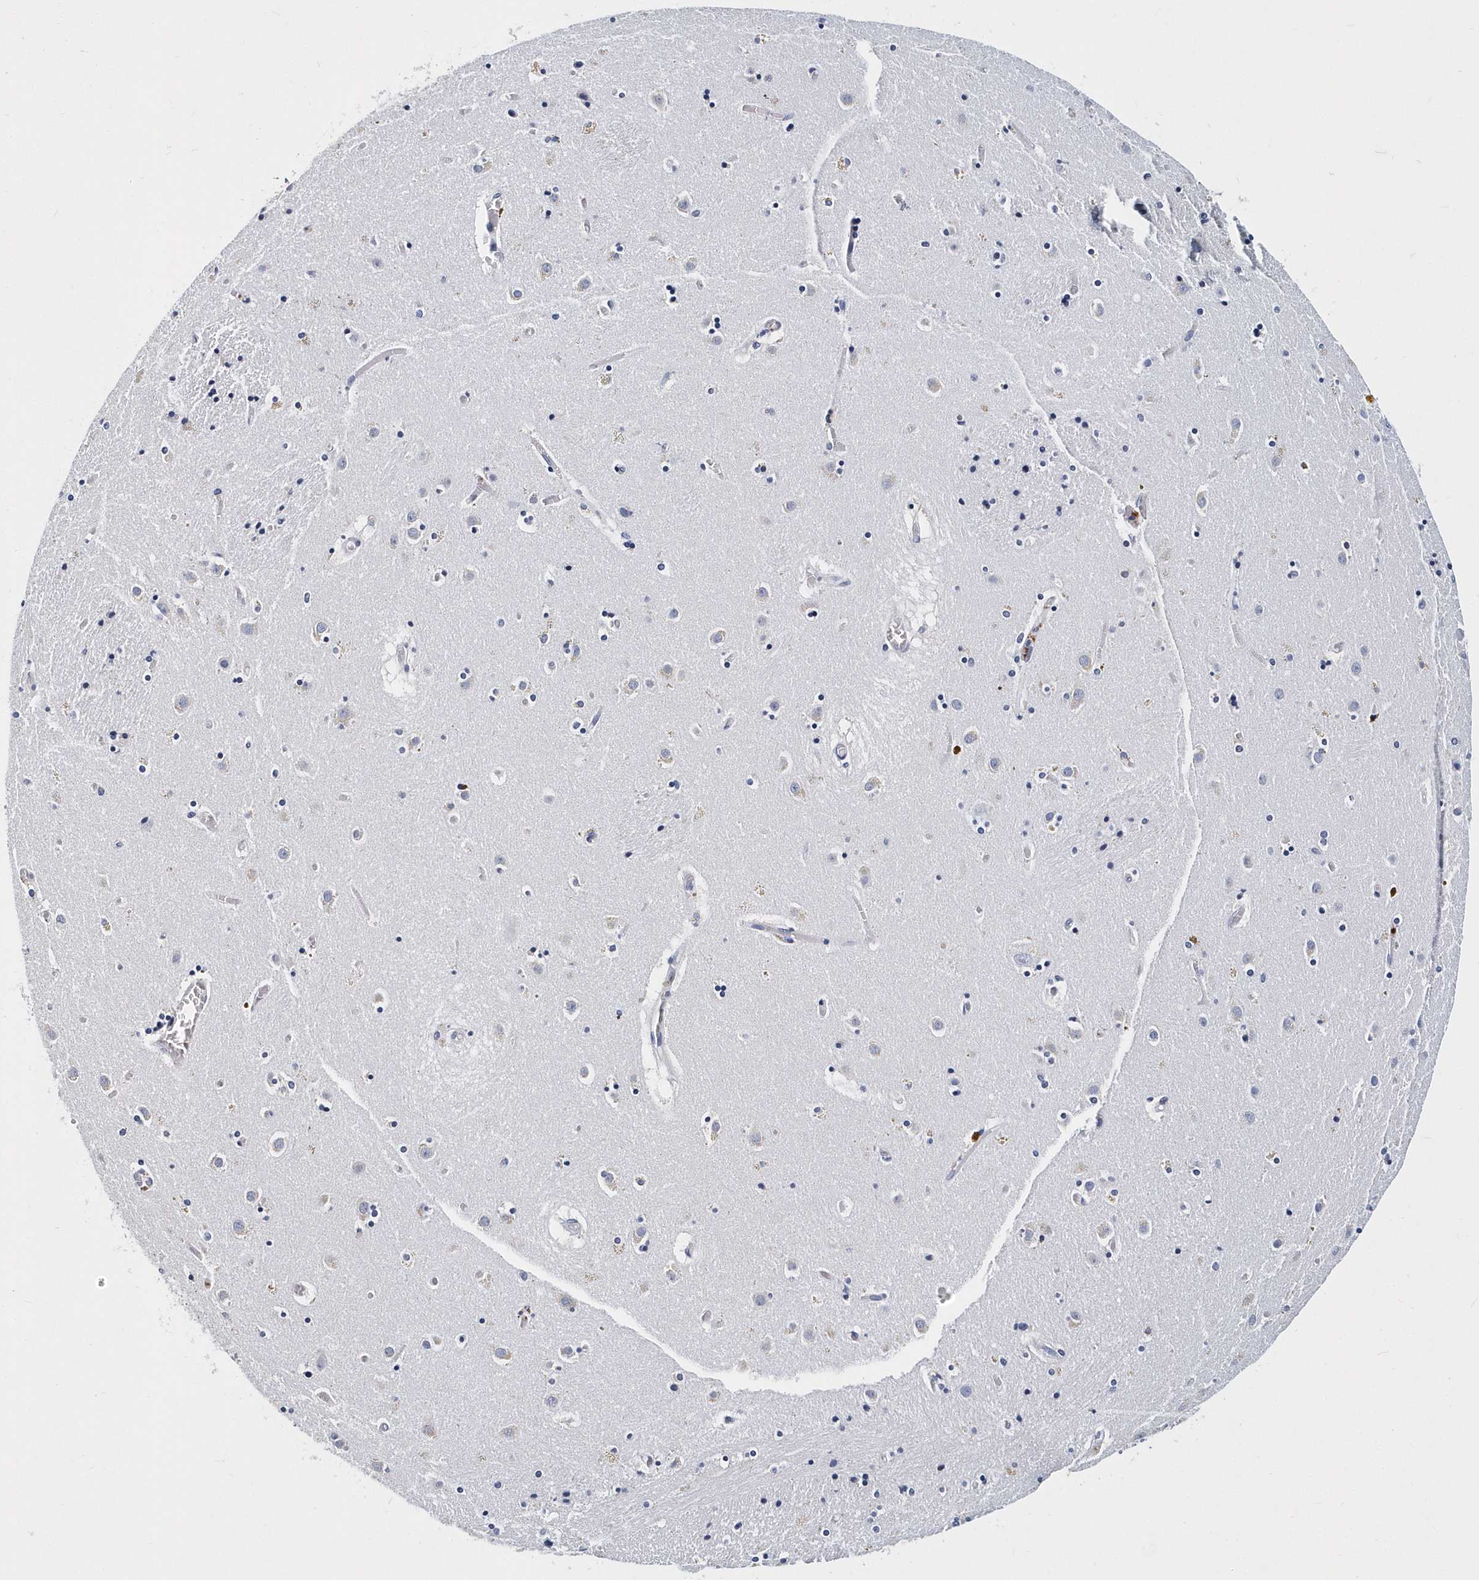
{"staining": {"intensity": "negative", "quantity": "none", "location": "none"}, "tissue": "caudate", "cell_type": "Glial cells", "image_type": "normal", "snomed": [{"axis": "morphology", "description": "Normal tissue, NOS"}, {"axis": "topography", "description": "Lateral ventricle wall"}], "caption": "Histopathology image shows no significant protein positivity in glial cells of normal caudate.", "gene": "ITGA2B", "patient": {"sex": "male", "age": 70}}